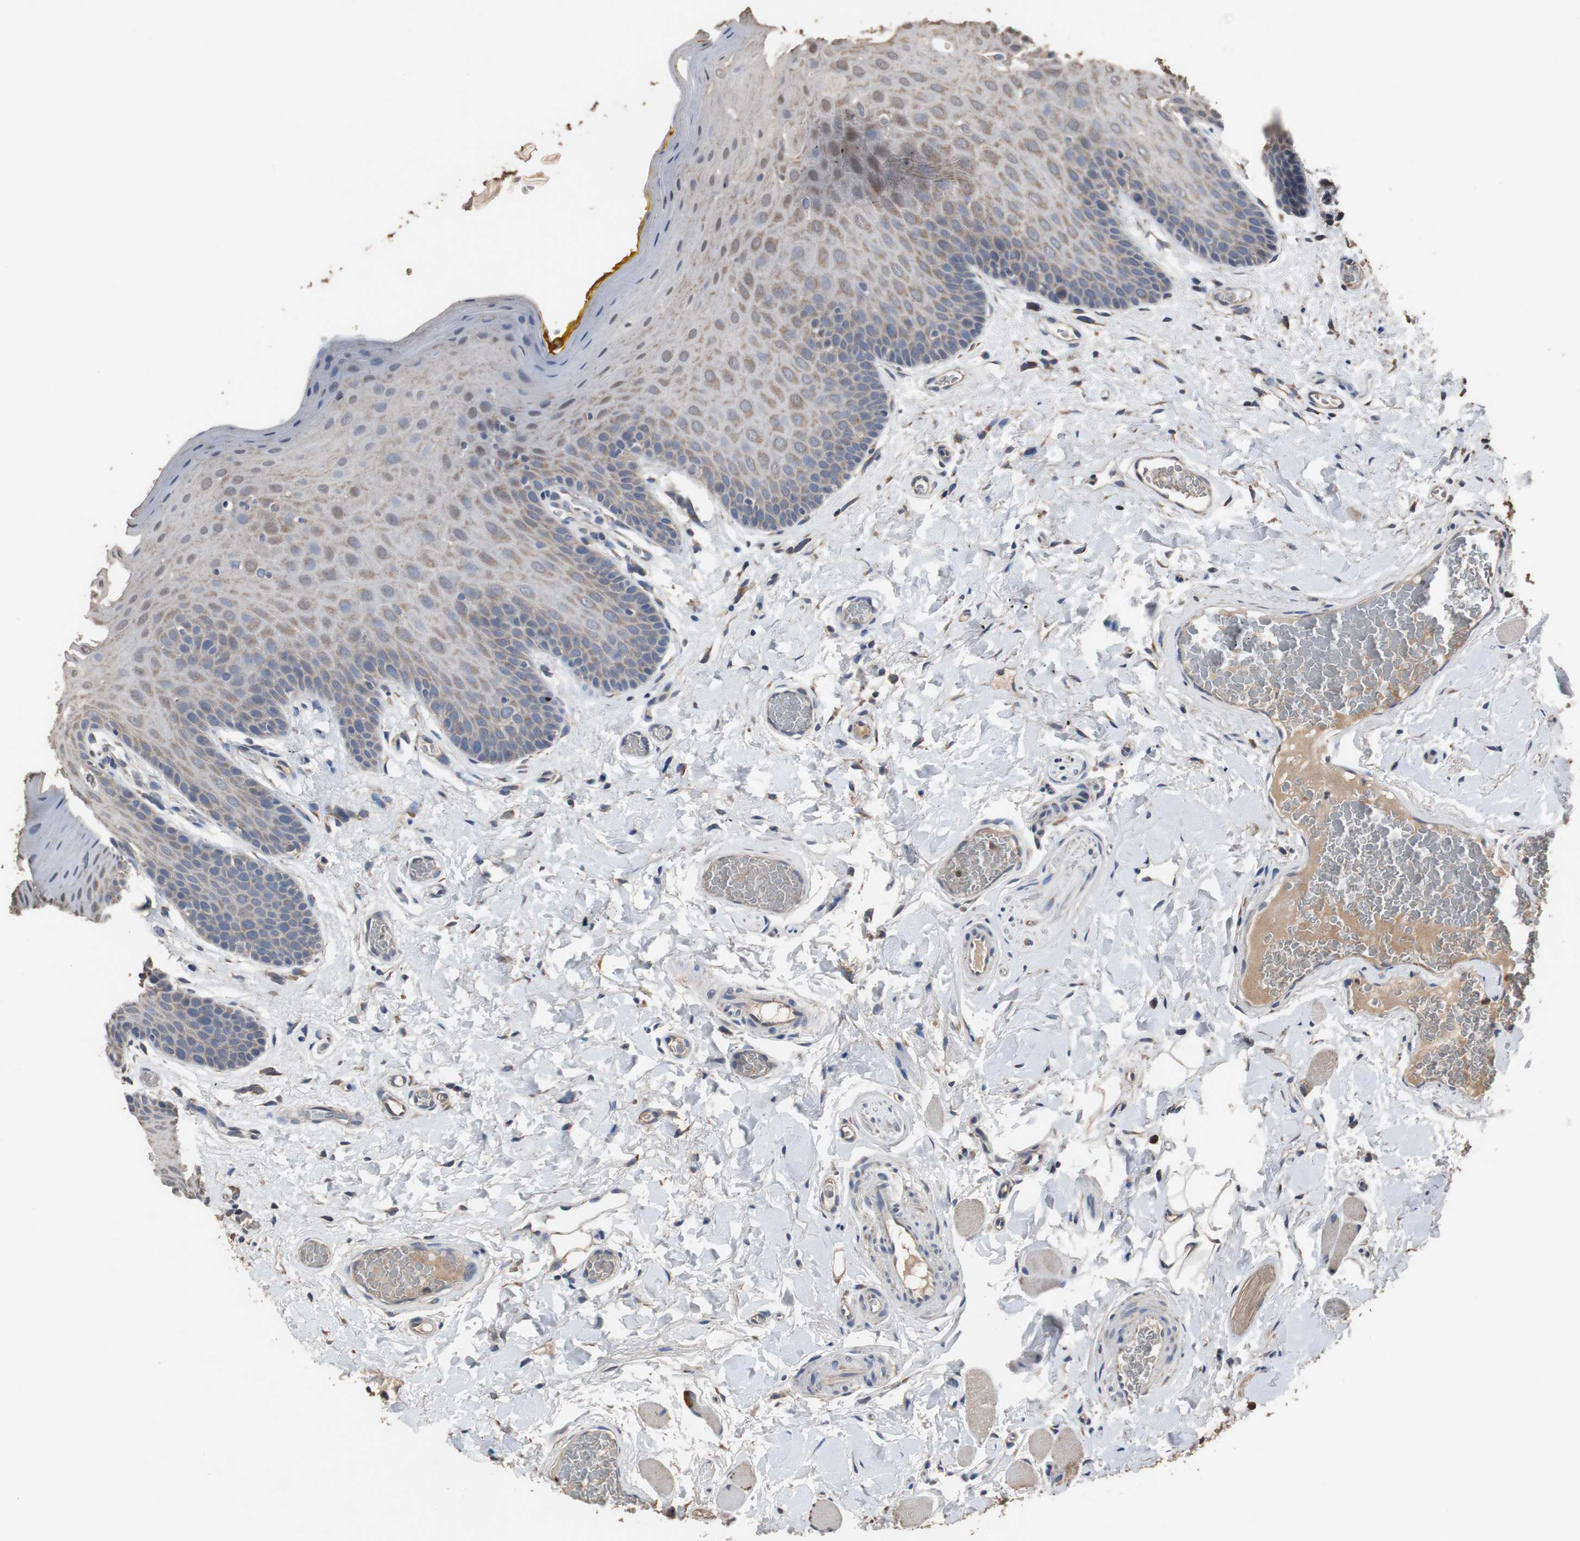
{"staining": {"intensity": "weak", "quantity": "25%-75%", "location": "cytoplasmic/membranous"}, "tissue": "oral mucosa", "cell_type": "Squamous epithelial cells", "image_type": "normal", "snomed": [{"axis": "morphology", "description": "Normal tissue, NOS"}, {"axis": "topography", "description": "Oral tissue"}], "caption": "Oral mucosa stained for a protein reveals weak cytoplasmic/membranous positivity in squamous epithelial cells. Nuclei are stained in blue.", "gene": "SCIMP", "patient": {"sex": "male", "age": 54}}